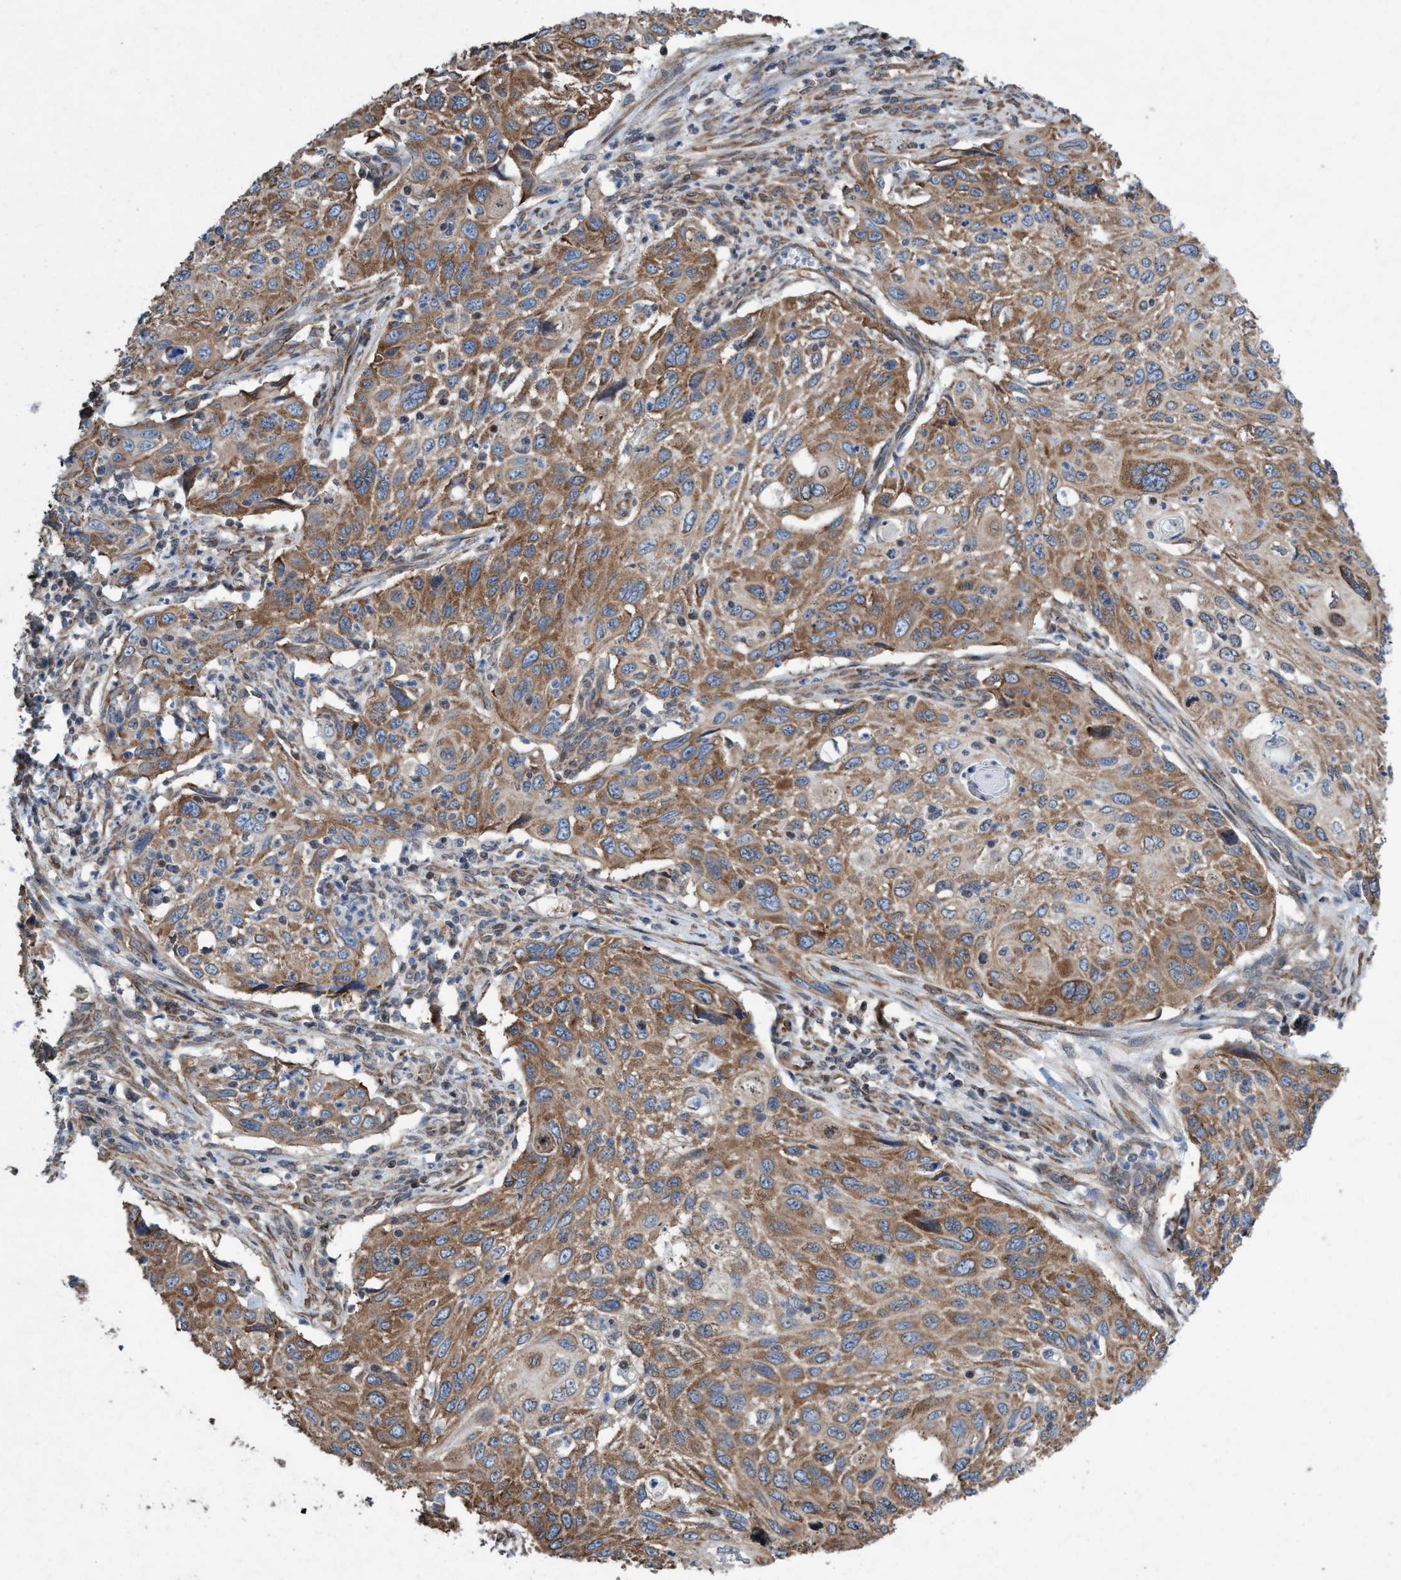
{"staining": {"intensity": "moderate", "quantity": ">75%", "location": "cytoplasmic/membranous"}, "tissue": "cervical cancer", "cell_type": "Tumor cells", "image_type": "cancer", "snomed": [{"axis": "morphology", "description": "Squamous cell carcinoma, NOS"}, {"axis": "topography", "description": "Cervix"}], "caption": "Brown immunohistochemical staining in human squamous cell carcinoma (cervical) reveals moderate cytoplasmic/membranous staining in about >75% of tumor cells. The protein of interest is stained brown, and the nuclei are stained in blue (DAB IHC with brightfield microscopy, high magnification).", "gene": "METAP2", "patient": {"sex": "female", "age": 70}}